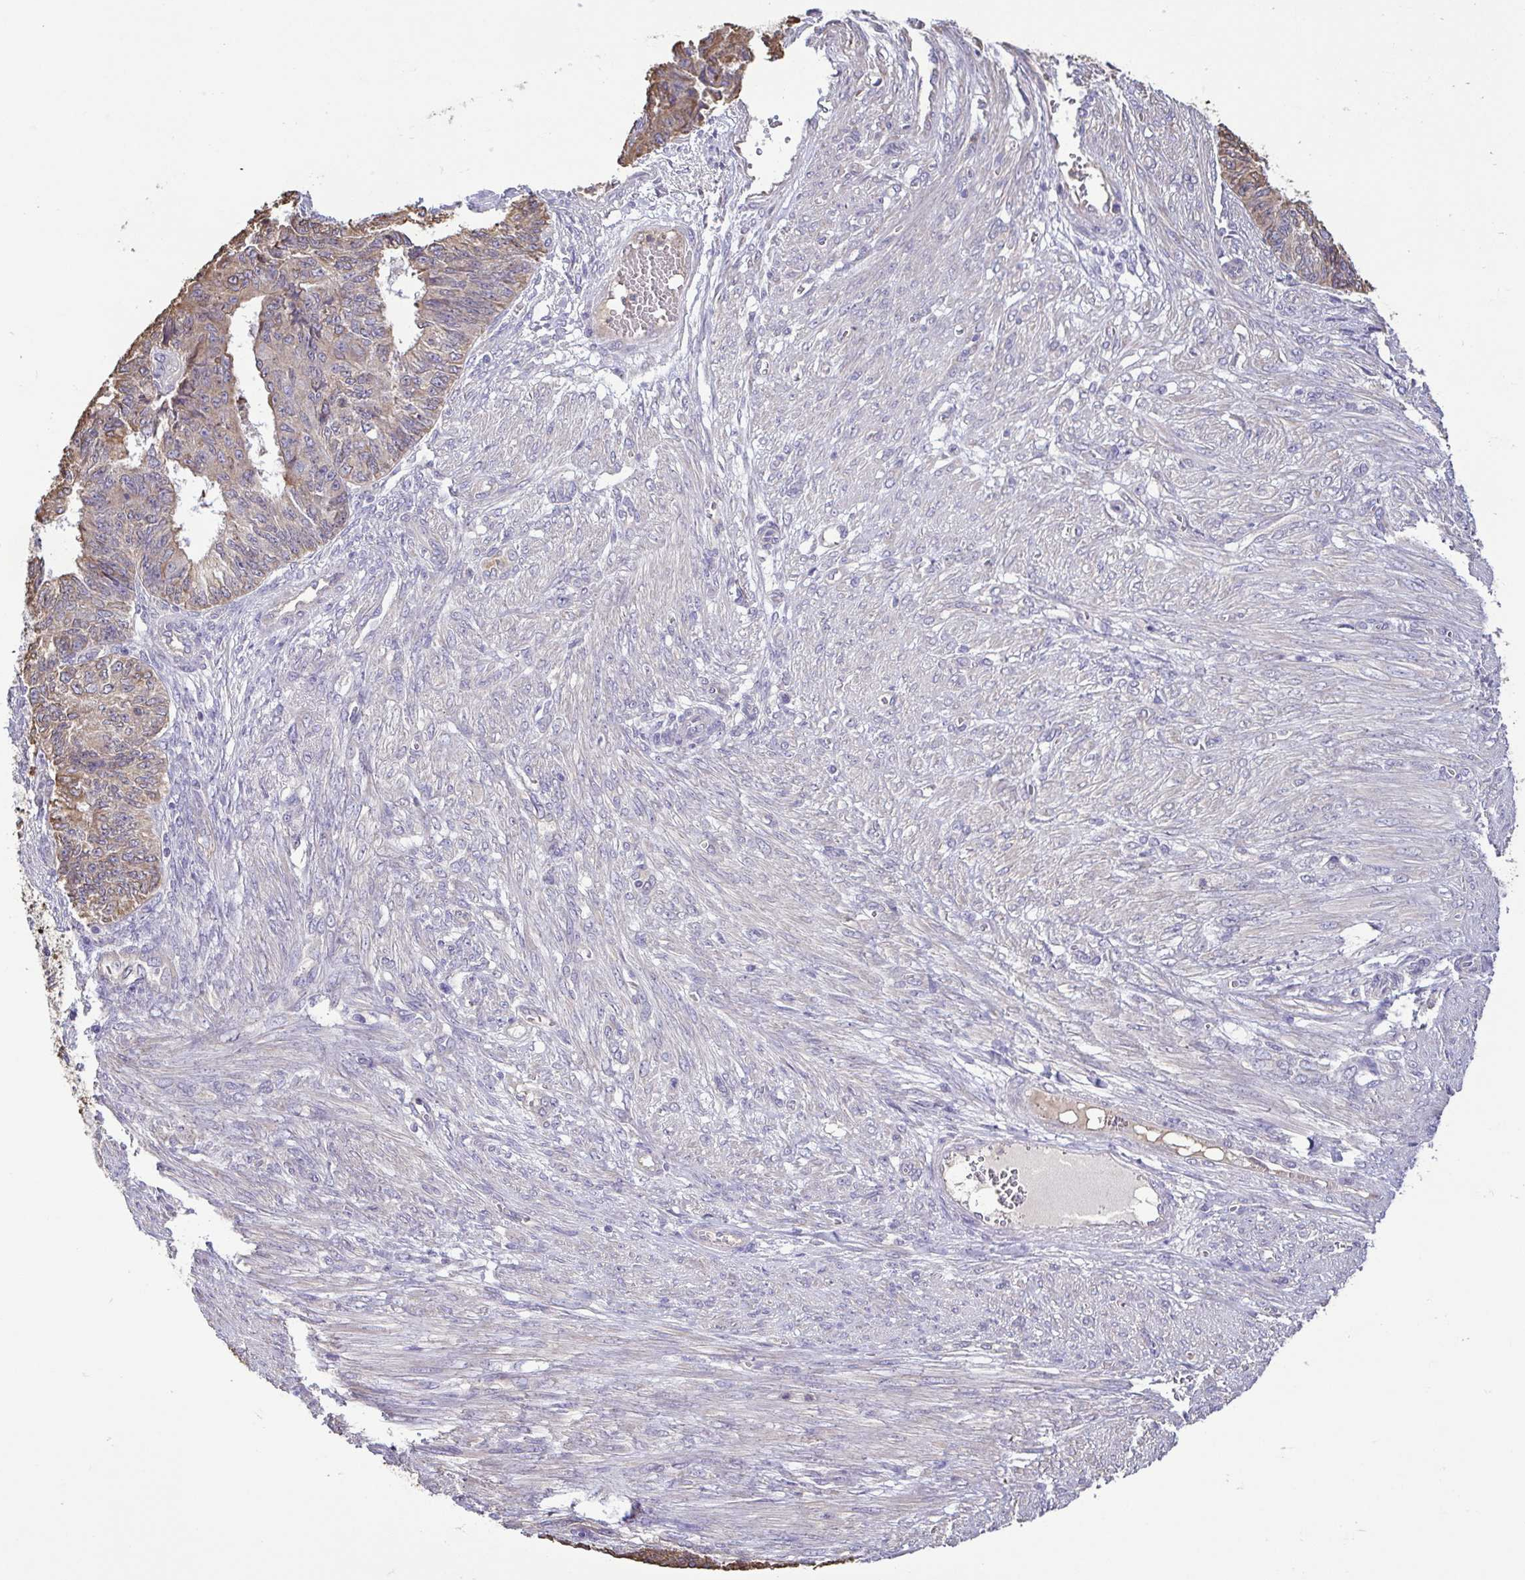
{"staining": {"intensity": "weak", "quantity": "<25%", "location": "cytoplasmic/membranous"}, "tissue": "endometrial cancer", "cell_type": "Tumor cells", "image_type": "cancer", "snomed": [{"axis": "morphology", "description": "Adenocarcinoma, NOS"}, {"axis": "topography", "description": "Endometrium"}], "caption": "A photomicrograph of endometrial adenocarcinoma stained for a protein reveals no brown staining in tumor cells. (Immunohistochemistry, brightfield microscopy, high magnification).", "gene": "MYL10", "patient": {"sex": "female", "age": 32}}